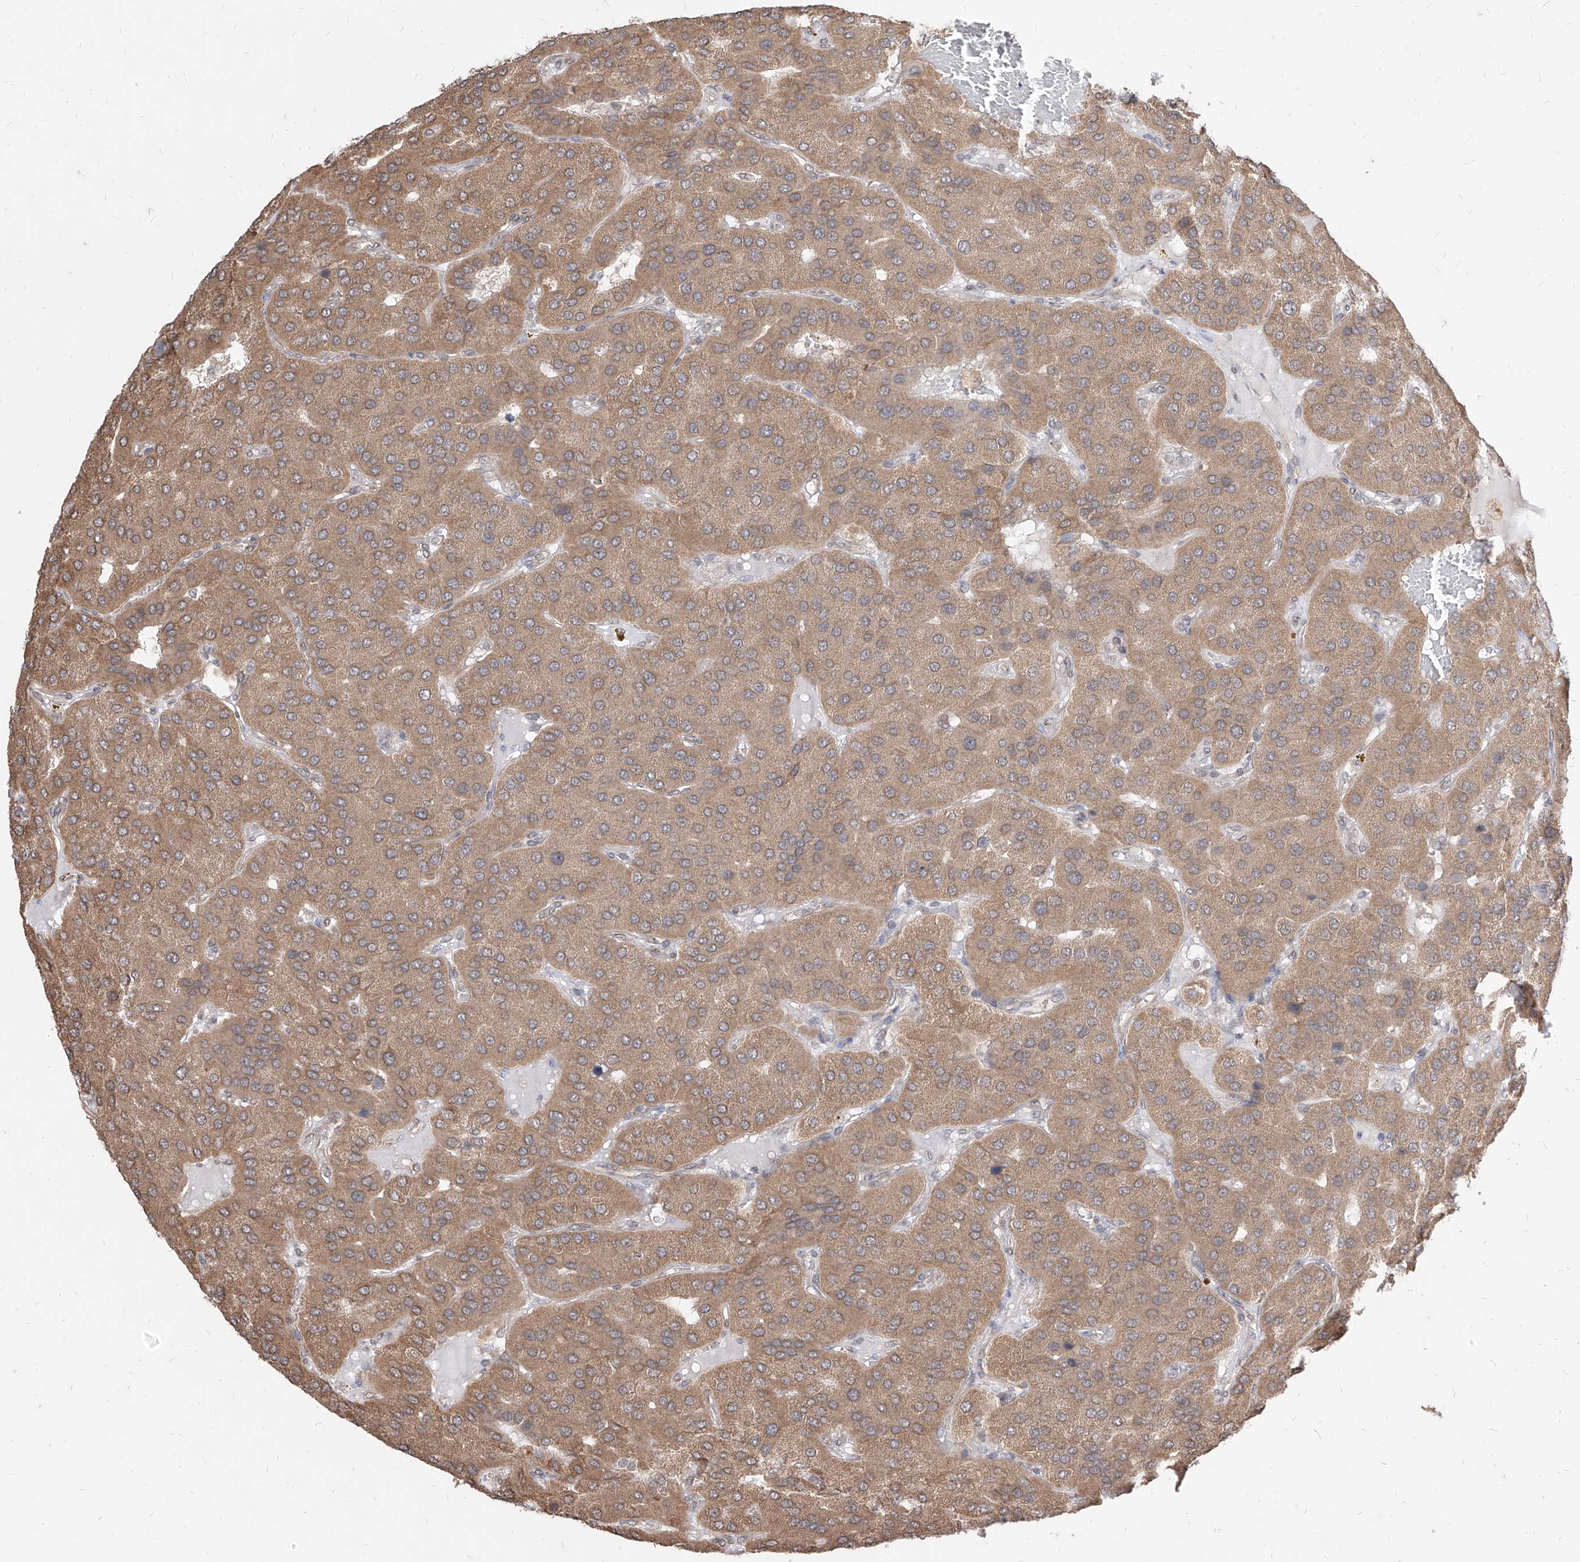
{"staining": {"intensity": "moderate", "quantity": ">75%", "location": "cytoplasmic/membranous"}, "tissue": "parathyroid gland", "cell_type": "Glandular cells", "image_type": "normal", "snomed": [{"axis": "morphology", "description": "Normal tissue, NOS"}, {"axis": "morphology", "description": "Adenoma, NOS"}, {"axis": "topography", "description": "Parathyroid gland"}], "caption": "The image shows staining of unremarkable parathyroid gland, revealing moderate cytoplasmic/membranous protein expression (brown color) within glandular cells. Nuclei are stained in blue.", "gene": "C8orf82", "patient": {"sex": "female", "age": 86}}